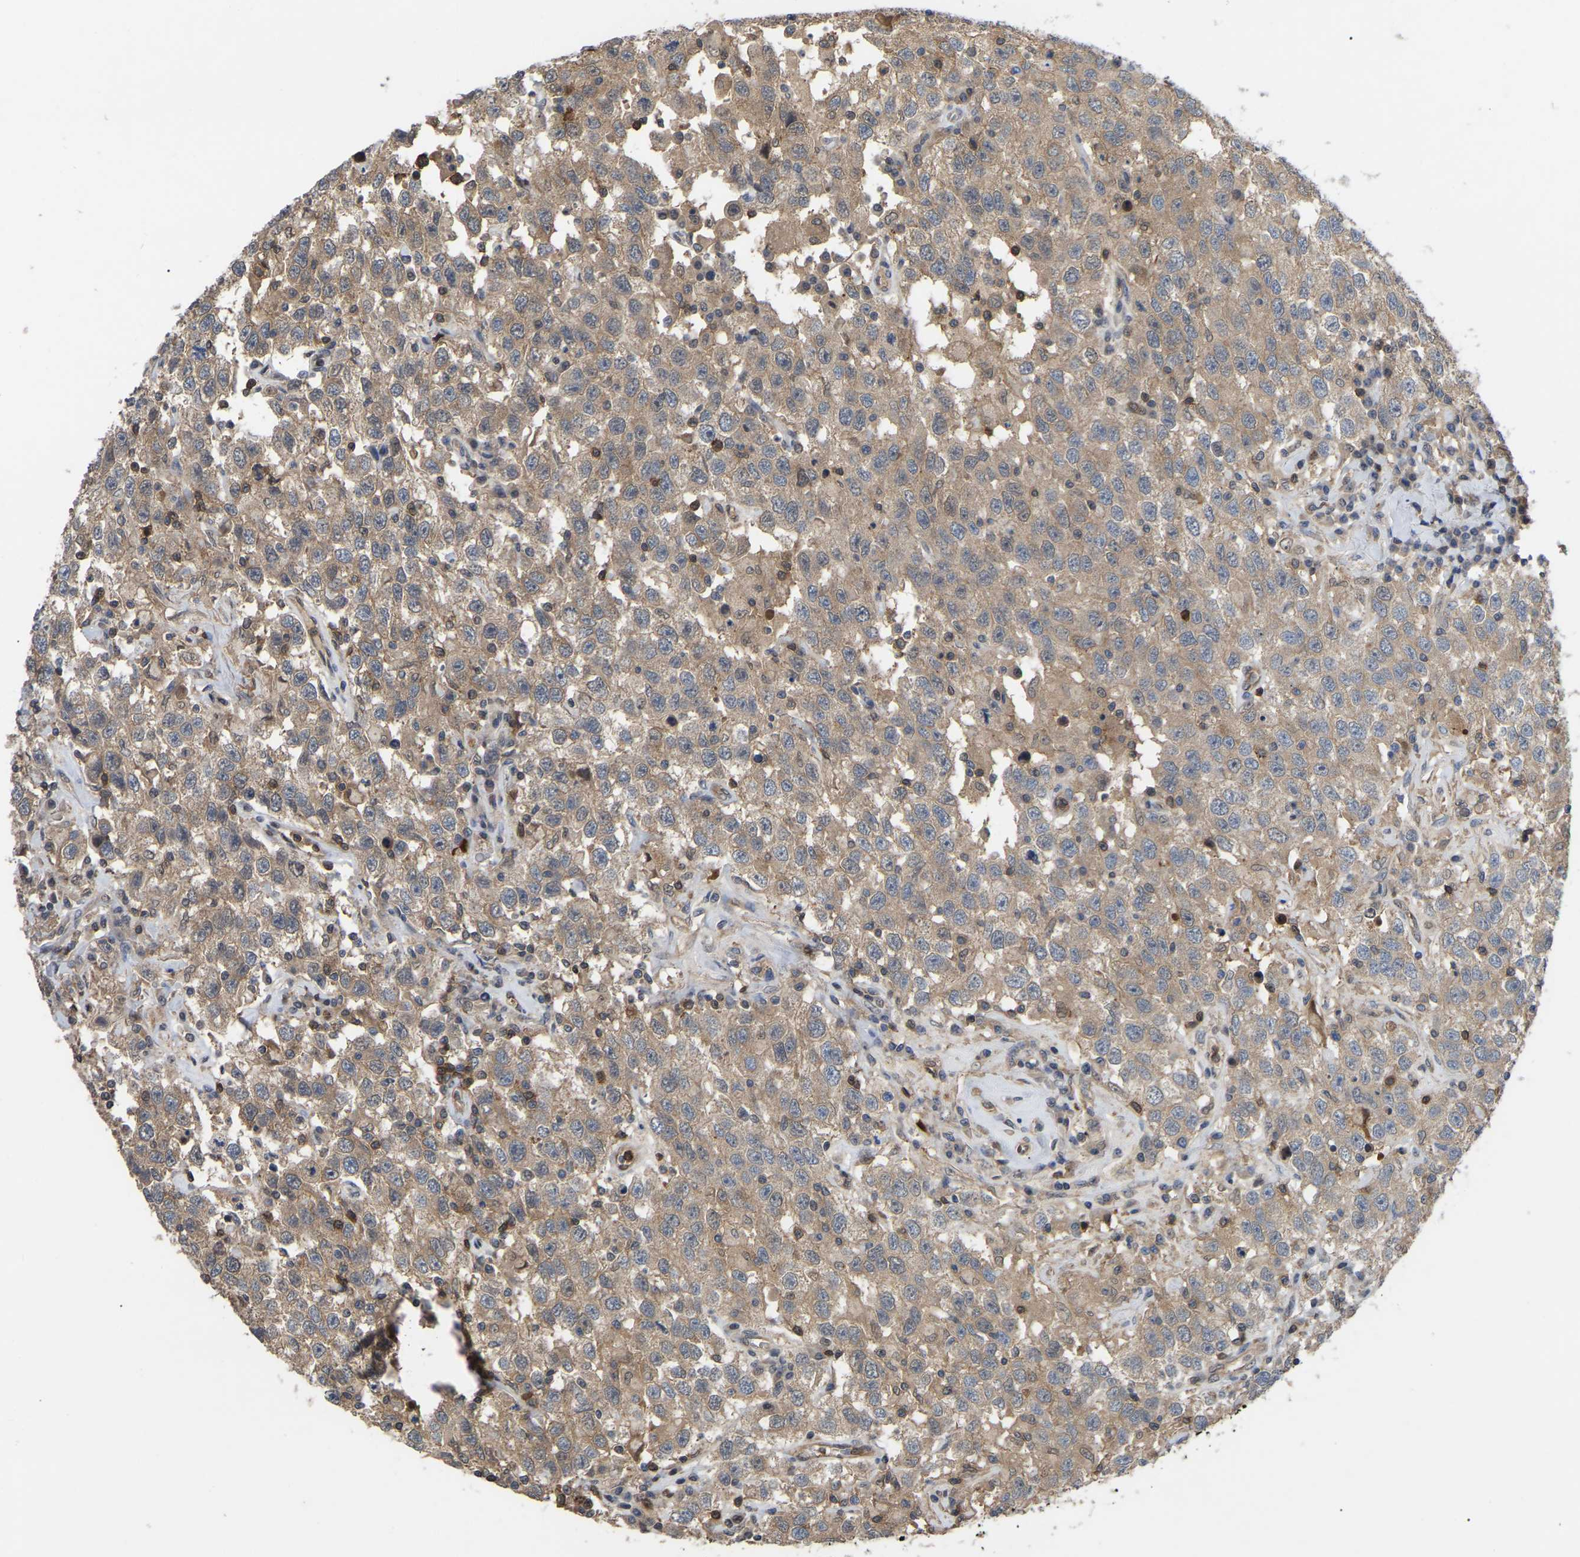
{"staining": {"intensity": "weak", "quantity": ">75%", "location": "cytoplasmic/membranous"}, "tissue": "testis cancer", "cell_type": "Tumor cells", "image_type": "cancer", "snomed": [{"axis": "morphology", "description": "Seminoma, NOS"}, {"axis": "topography", "description": "Testis"}], "caption": "There is low levels of weak cytoplasmic/membranous positivity in tumor cells of seminoma (testis), as demonstrated by immunohistochemical staining (brown color).", "gene": "CIT", "patient": {"sex": "male", "age": 41}}